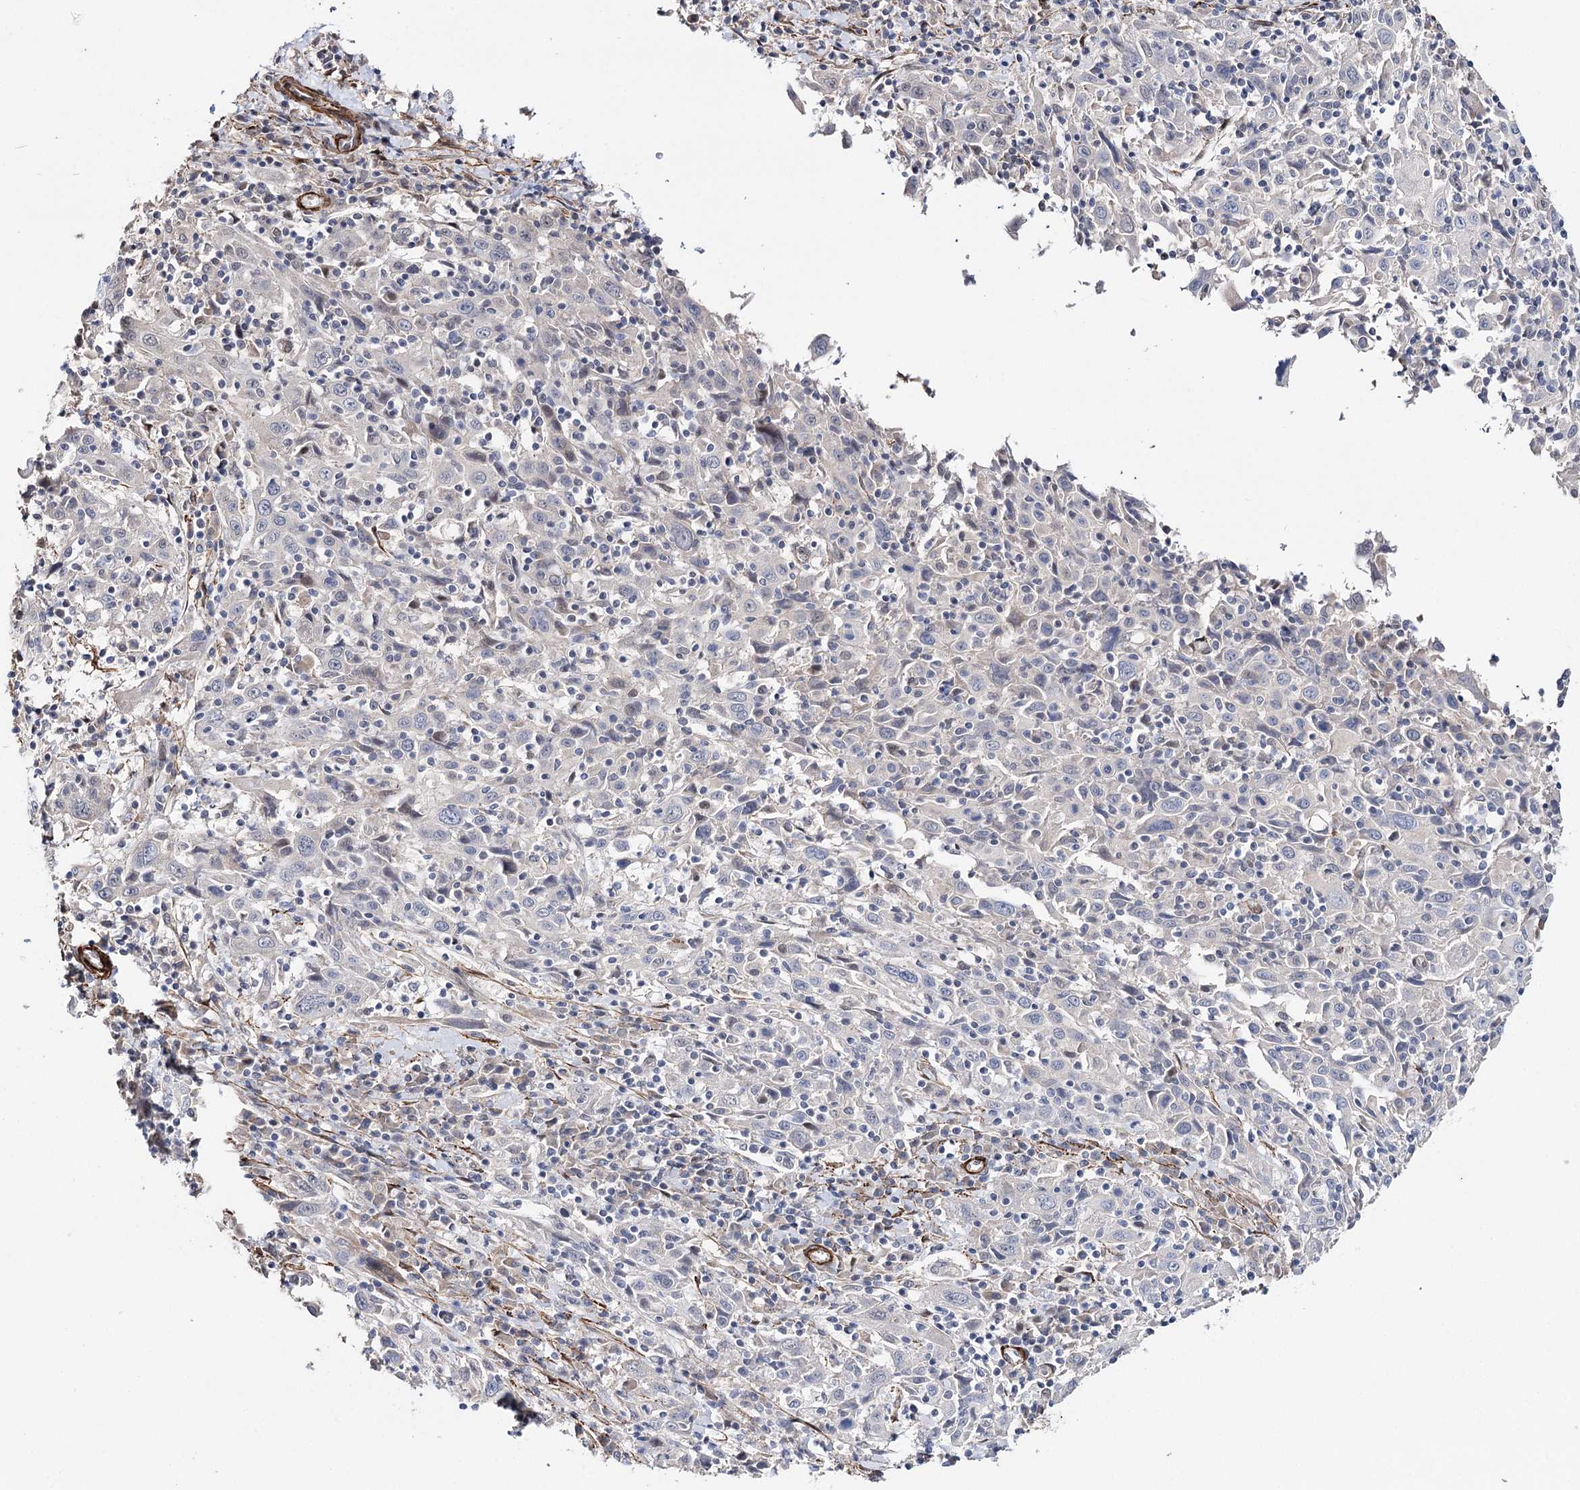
{"staining": {"intensity": "negative", "quantity": "none", "location": "none"}, "tissue": "cervical cancer", "cell_type": "Tumor cells", "image_type": "cancer", "snomed": [{"axis": "morphology", "description": "Squamous cell carcinoma, NOS"}, {"axis": "topography", "description": "Cervix"}], "caption": "Tumor cells show no significant protein staining in cervical cancer (squamous cell carcinoma).", "gene": "CFAP46", "patient": {"sex": "female", "age": 46}}